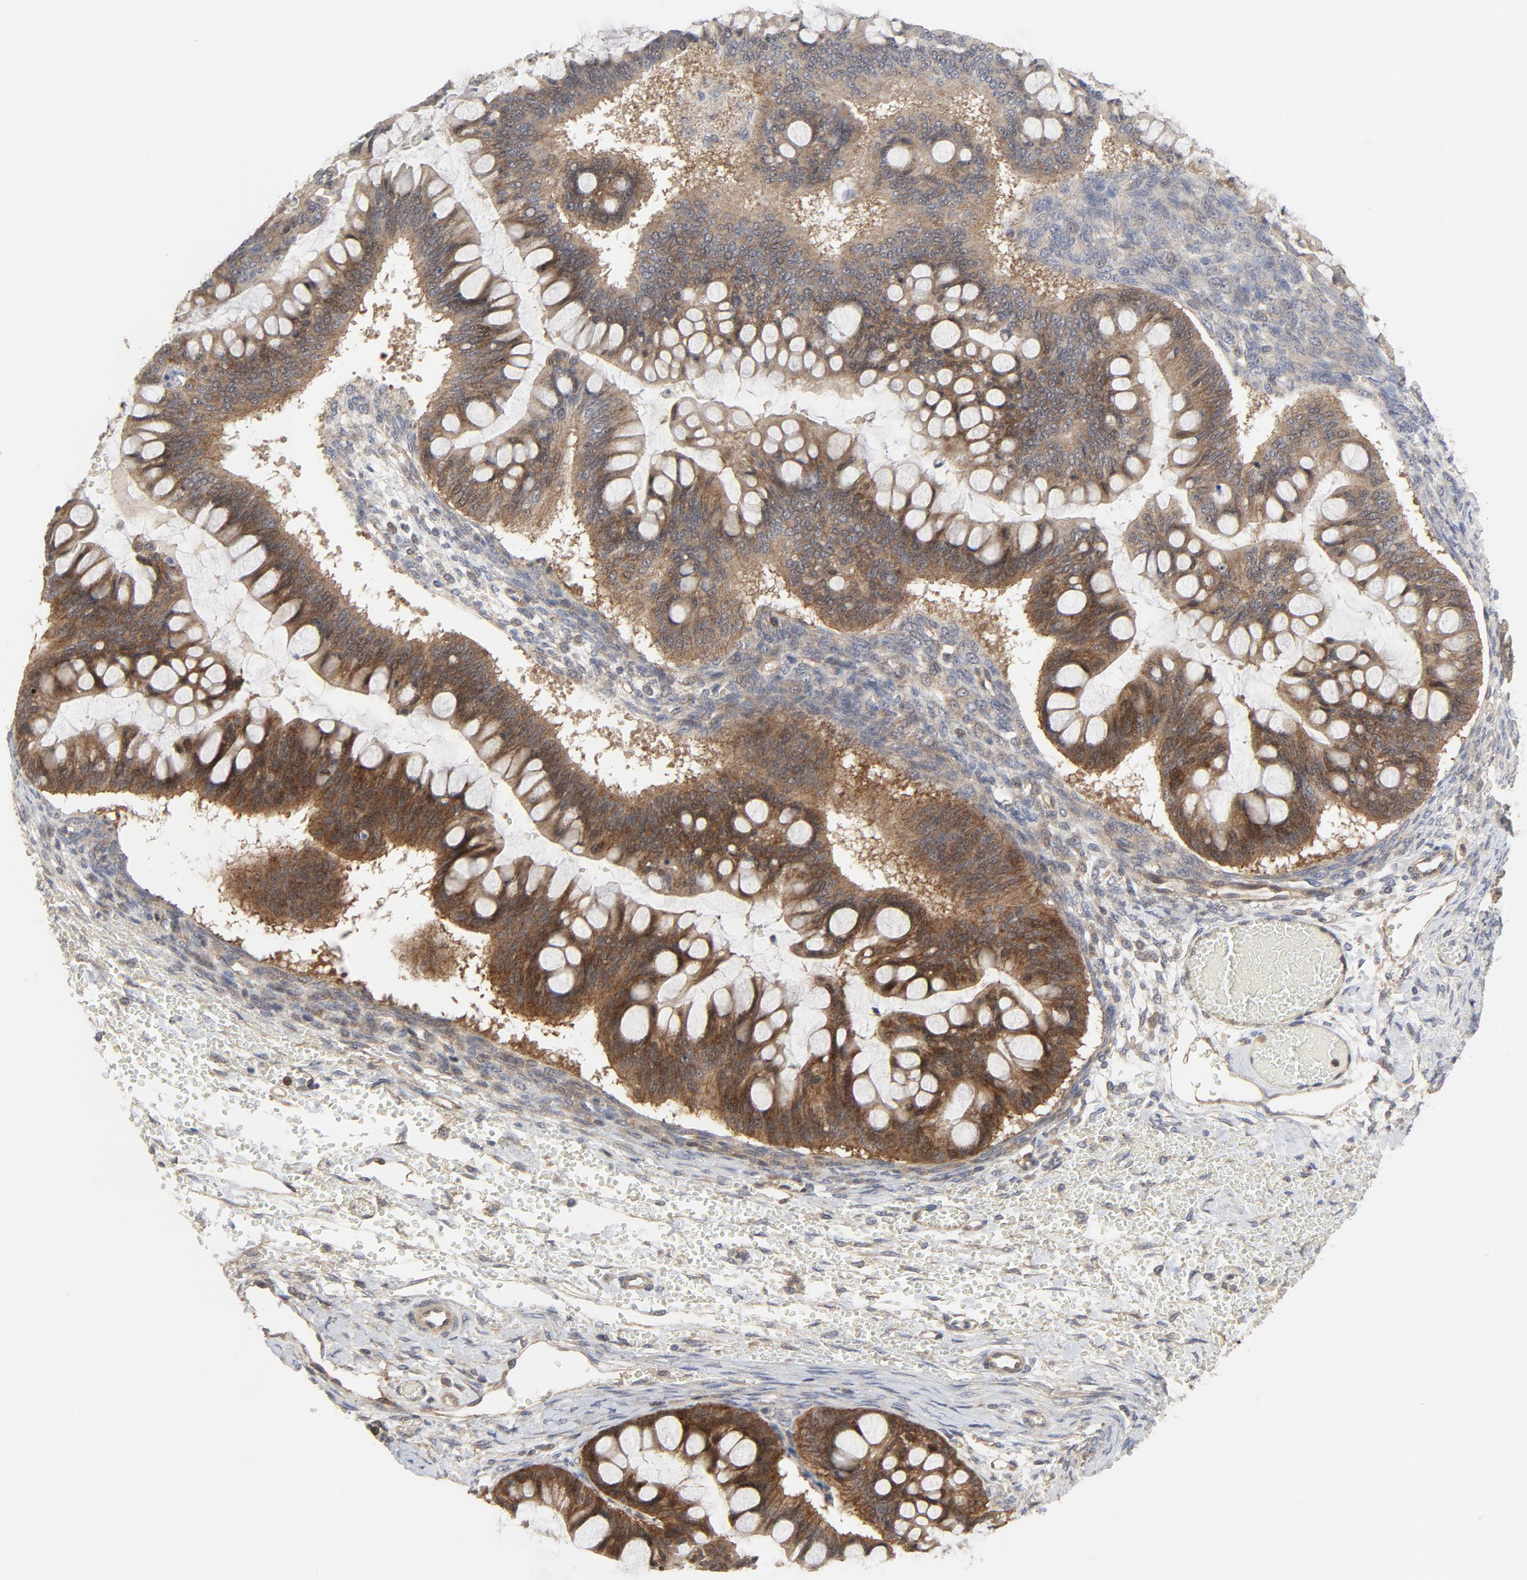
{"staining": {"intensity": "strong", "quantity": ">75%", "location": "cytoplasmic/membranous"}, "tissue": "ovarian cancer", "cell_type": "Tumor cells", "image_type": "cancer", "snomed": [{"axis": "morphology", "description": "Cystadenocarcinoma, mucinous, NOS"}, {"axis": "topography", "description": "Ovary"}], "caption": "Protein expression analysis of human ovarian cancer reveals strong cytoplasmic/membranous staining in approximately >75% of tumor cells.", "gene": "MAP2K7", "patient": {"sex": "female", "age": 73}}